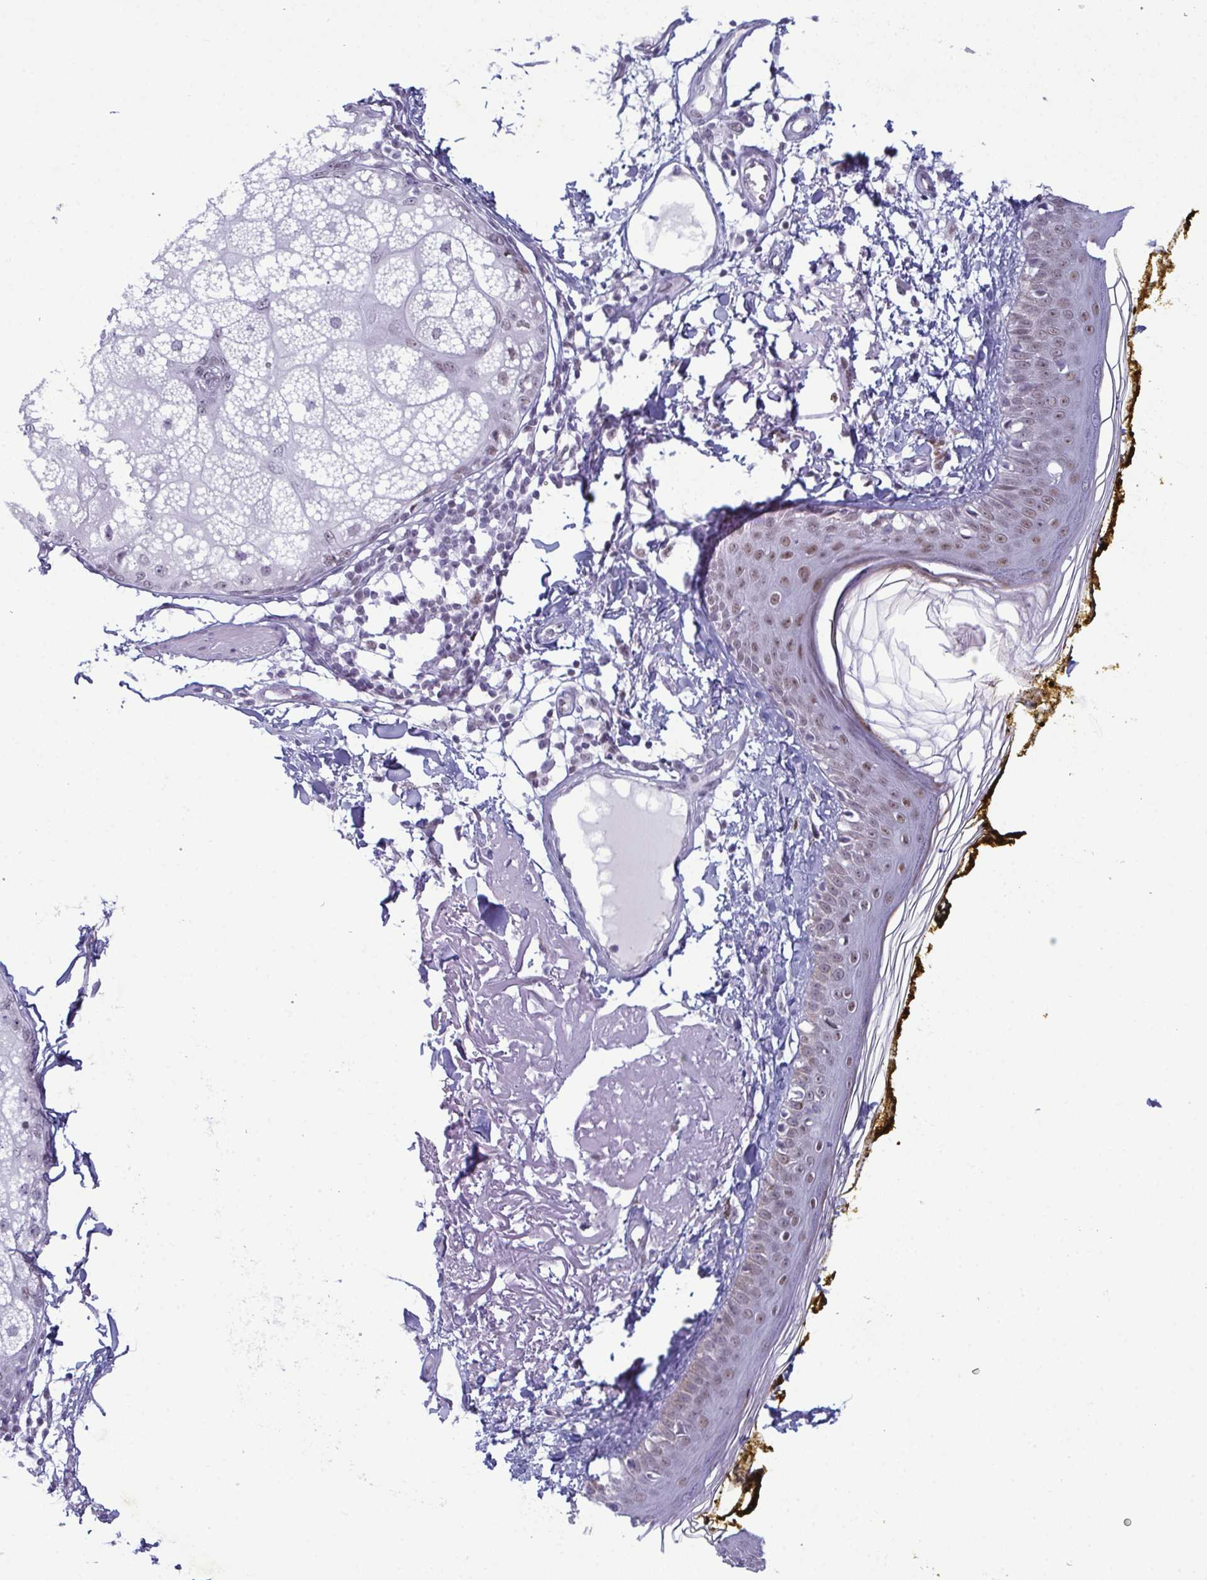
{"staining": {"intensity": "negative", "quantity": "none", "location": "none"}, "tissue": "skin", "cell_type": "Fibroblasts", "image_type": "normal", "snomed": [{"axis": "morphology", "description": "Normal tissue, NOS"}, {"axis": "topography", "description": "Skin"}], "caption": "This is a histopathology image of IHC staining of normal skin, which shows no expression in fibroblasts. (Stains: DAB immunohistochemistry (IHC) with hematoxylin counter stain, Microscopy: brightfield microscopy at high magnification).", "gene": "RBM7", "patient": {"sex": "male", "age": 76}}